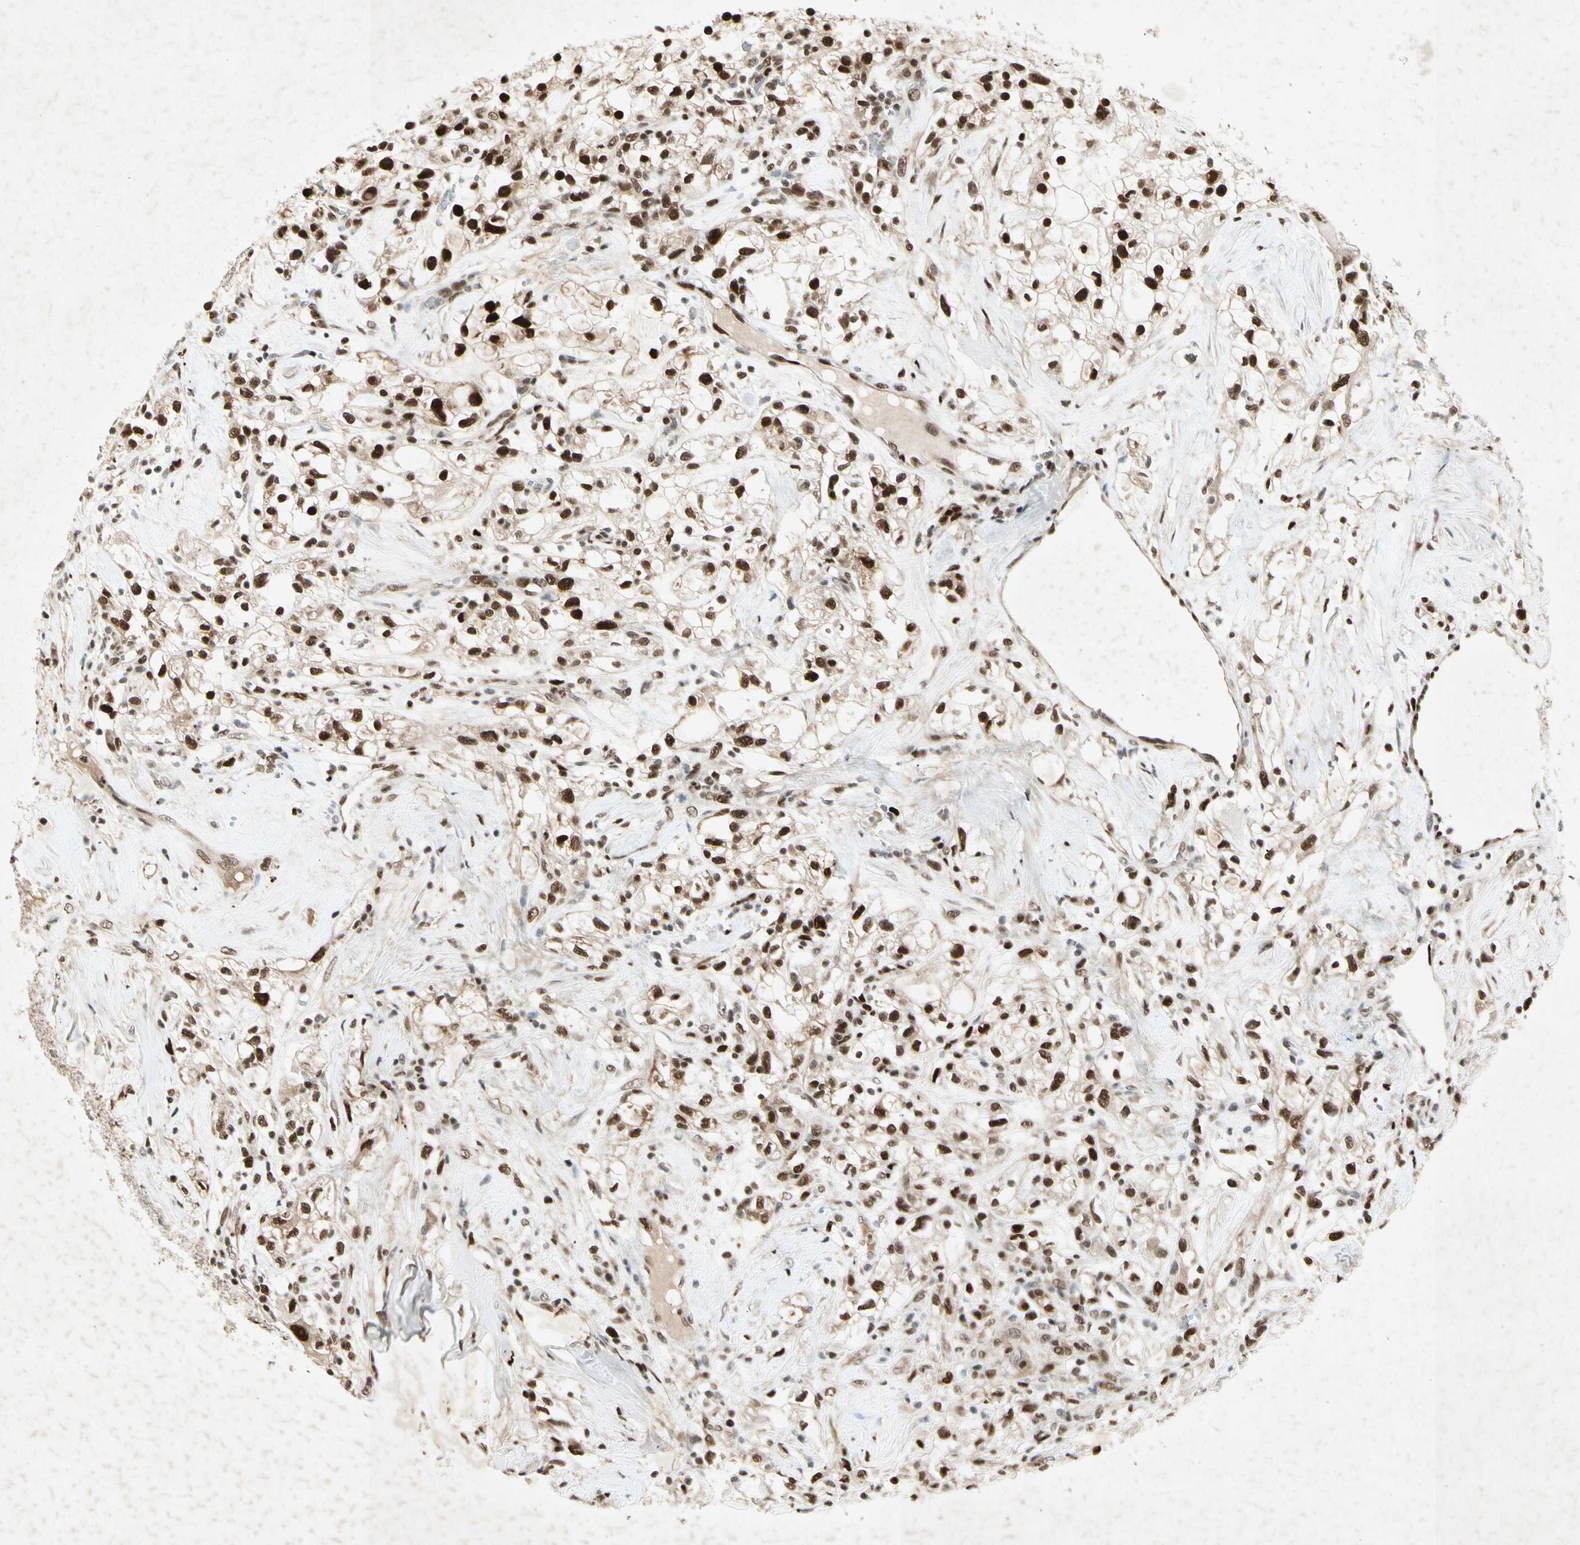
{"staining": {"intensity": "strong", "quantity": ">75%", "location": "nuclear"}, "tissue": "renal cancer", "cell_type": "Tumor cells", "image_type": "cancer", "snomed": [{"axis": "morphology", "description": "Adenocarcinoma, NOS"}, {"axis": "topography", "description": "Kidney"}], "caption": "A brown stain highlights strong nuclear staining of a protein in adenocarcinoma (renal) tumor cells.", "gene": "RNF43", "patient": {"sex": "female", "age": 60}}